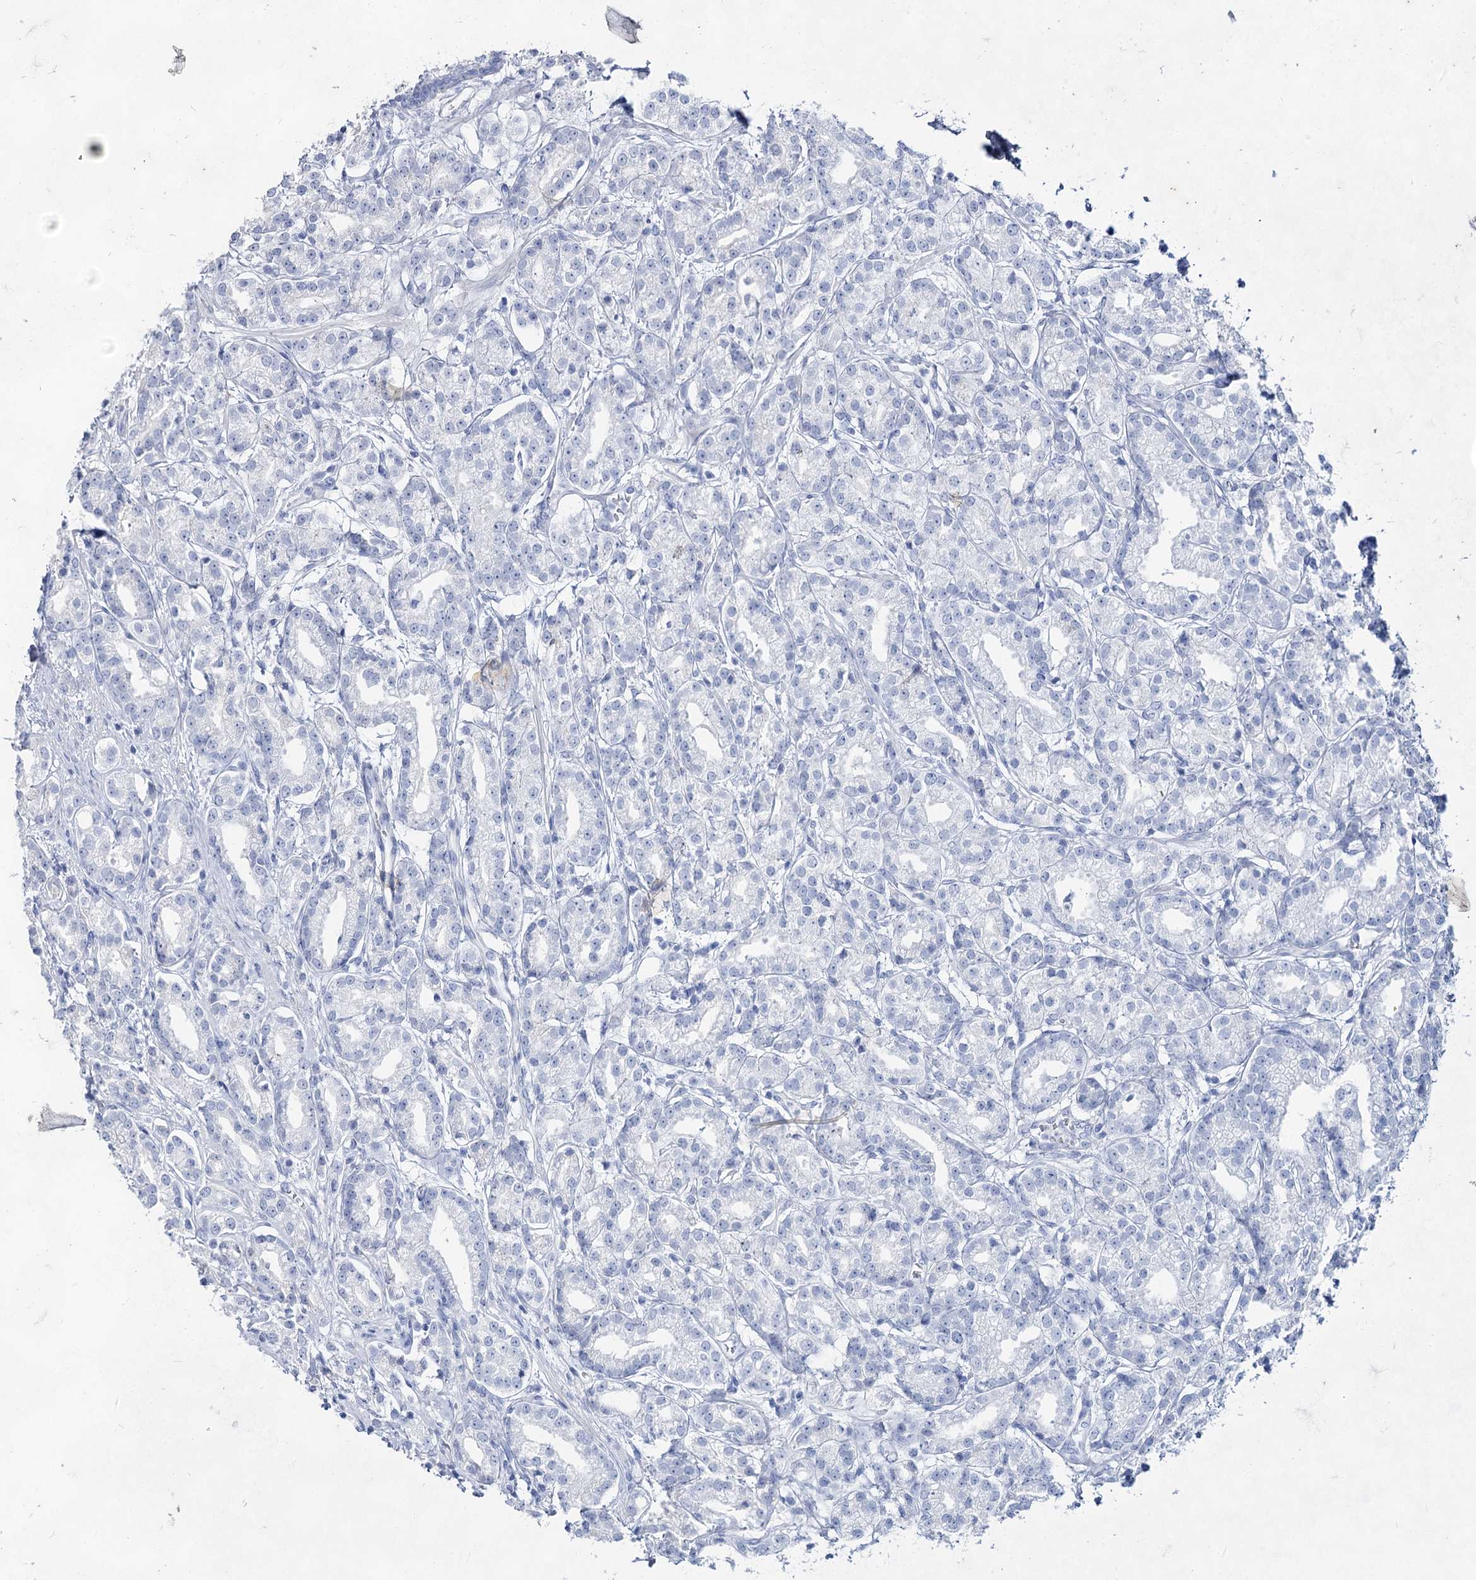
{"staining": {"intensity": "negative", "quantity": "none", "location": "none"}, "tissue": "prostate cancer", "cell_type": "Tumor cells", "image_type": "cancer", "snomed": [{"axis": "morphology", "description": "Adenocarcinoma, High grade"}, {"axis": "topography", "description": "Prostate"}], "caption": "This is an immunohistochemistry (IHC) micrograph of prostate cancer (high-grade adenocarcinoma). There is no positivity in tumor cells.", "gene": "ACRV1", "patient": {"sex": "male", "age": 69}}